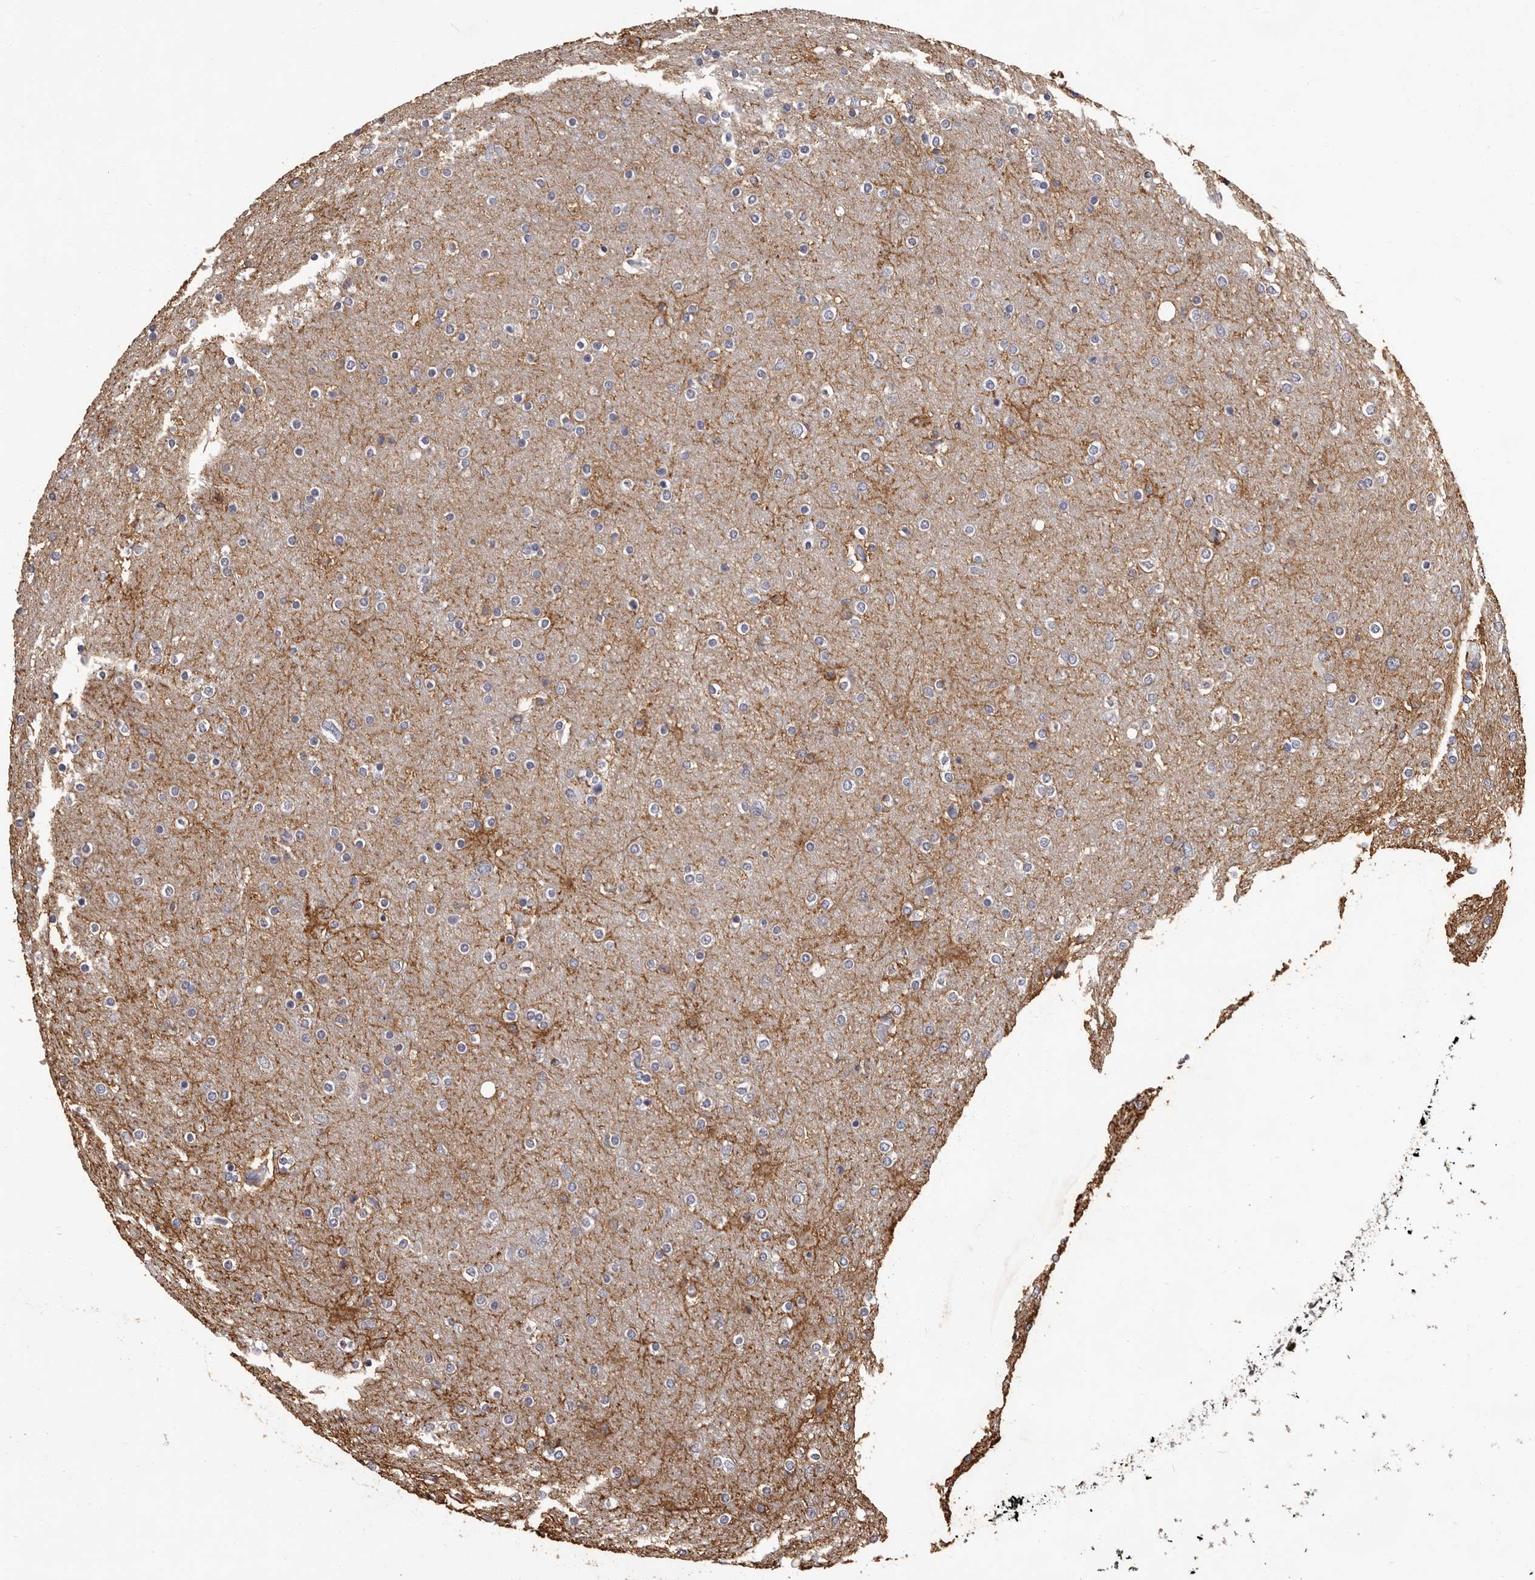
{"staining": {"intensity": "negative", "quantity": "none", "location": "none"}, "tissue": "glioma", "cell_type": "Tumor cells", "image_type": "cancer", "snomed": [{"axis": "morphology", "description": "Glioma, malignant, High grade"}, {"axis": "topography", "description": "Cerebral cortex"}], "caption": "Tumor cells are negative for brown protein staining in malignant high-grade glioma.", "gene": "GPR78", "patient": {"sex": "female", "age": 36}}